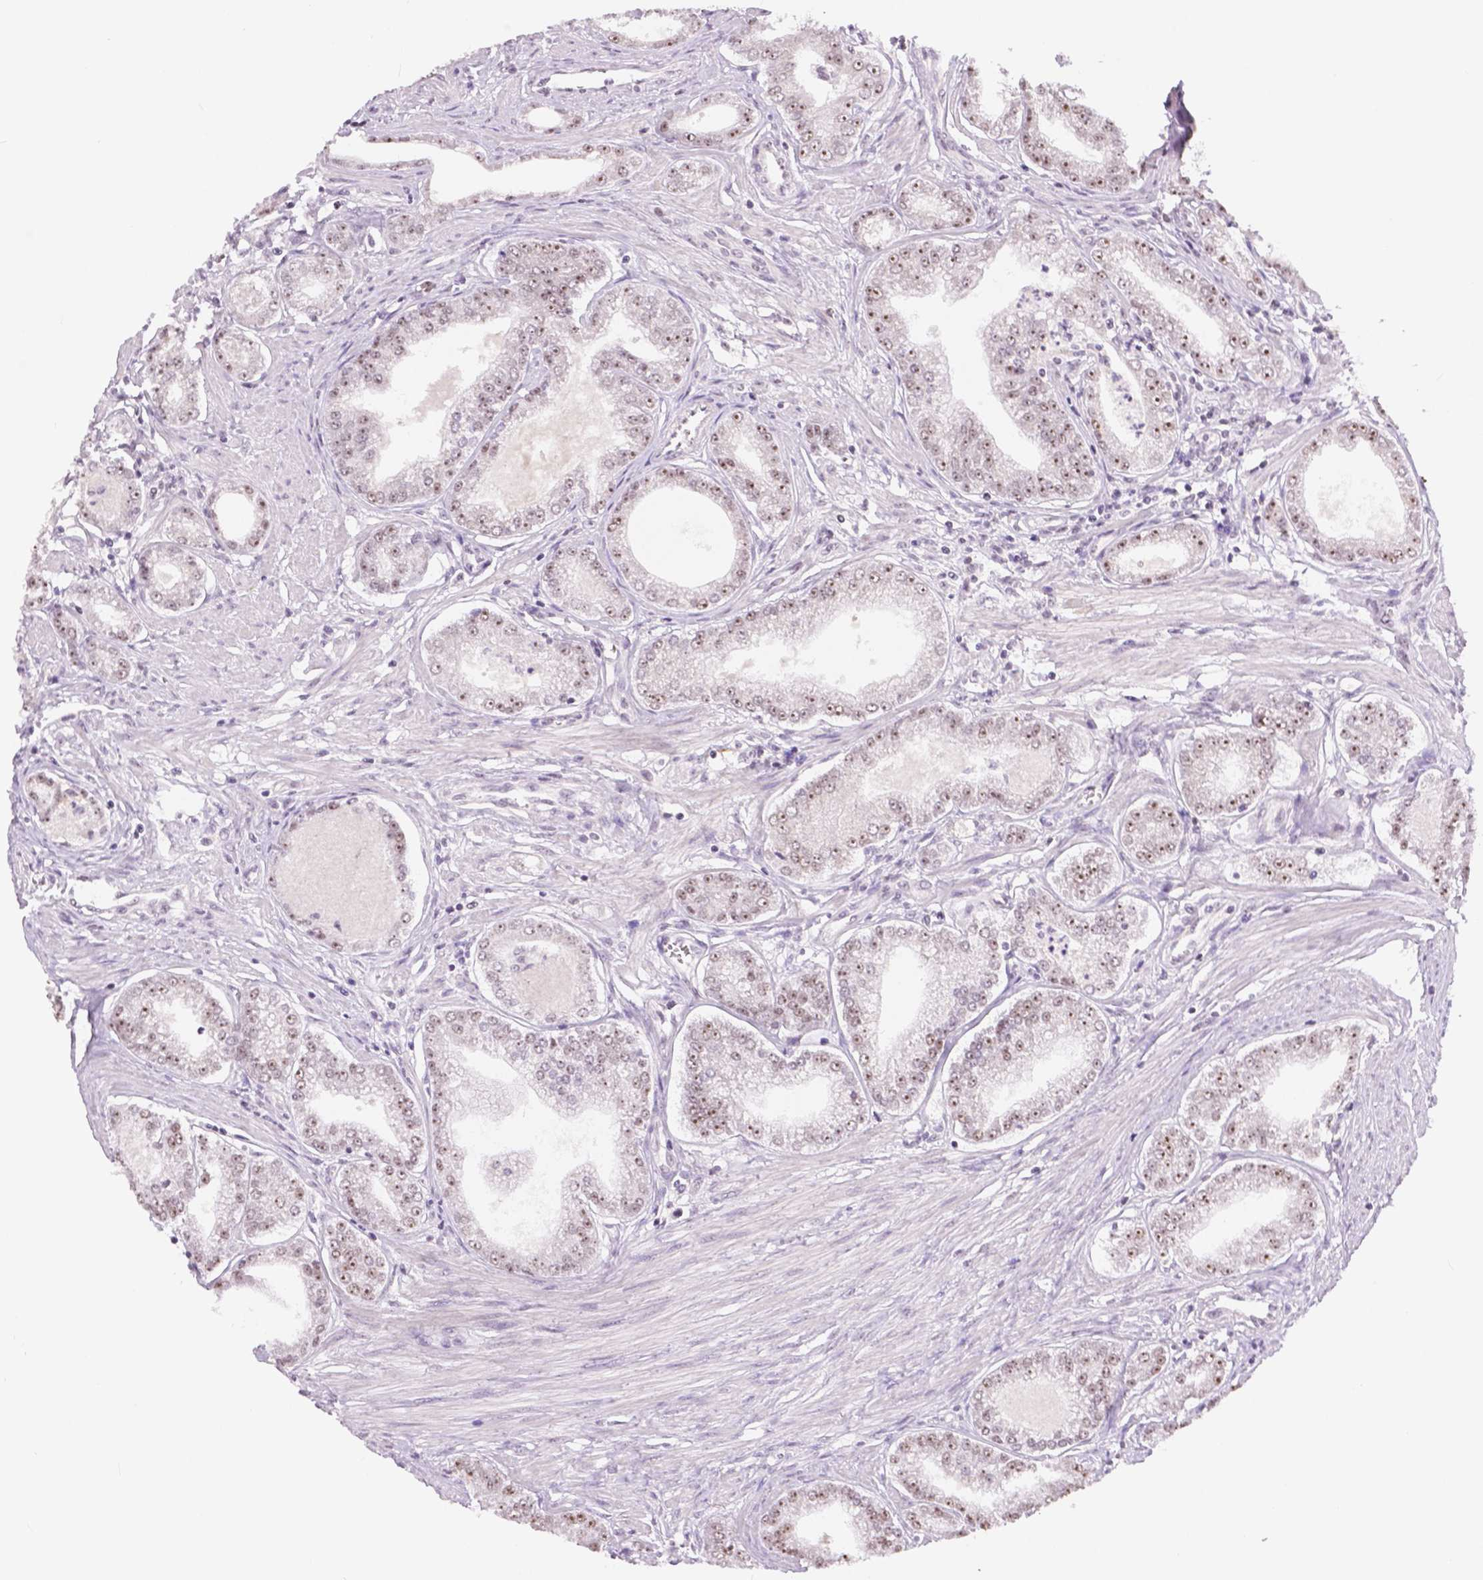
{"staining": {"intensity": "moderate", "quantity": ">75%", "location": "nuclear"}, "tissue": "prostate cancer", "cell_type": "Tumor cells", "image_type": "cancer", "snomed": [{"axis": "morphology", "description": "Adenocarcinoma, NOS"}, {"axis": "topography", "description": "Prostate"}], "caption": "Approximately >75% of tumor cells in human prostate cancer show moderate nuclear protein positivity as visualized by brown immunohistochemical staining.", "gene": "NHP2", "patient": {"sex": "male", "age": 71}}